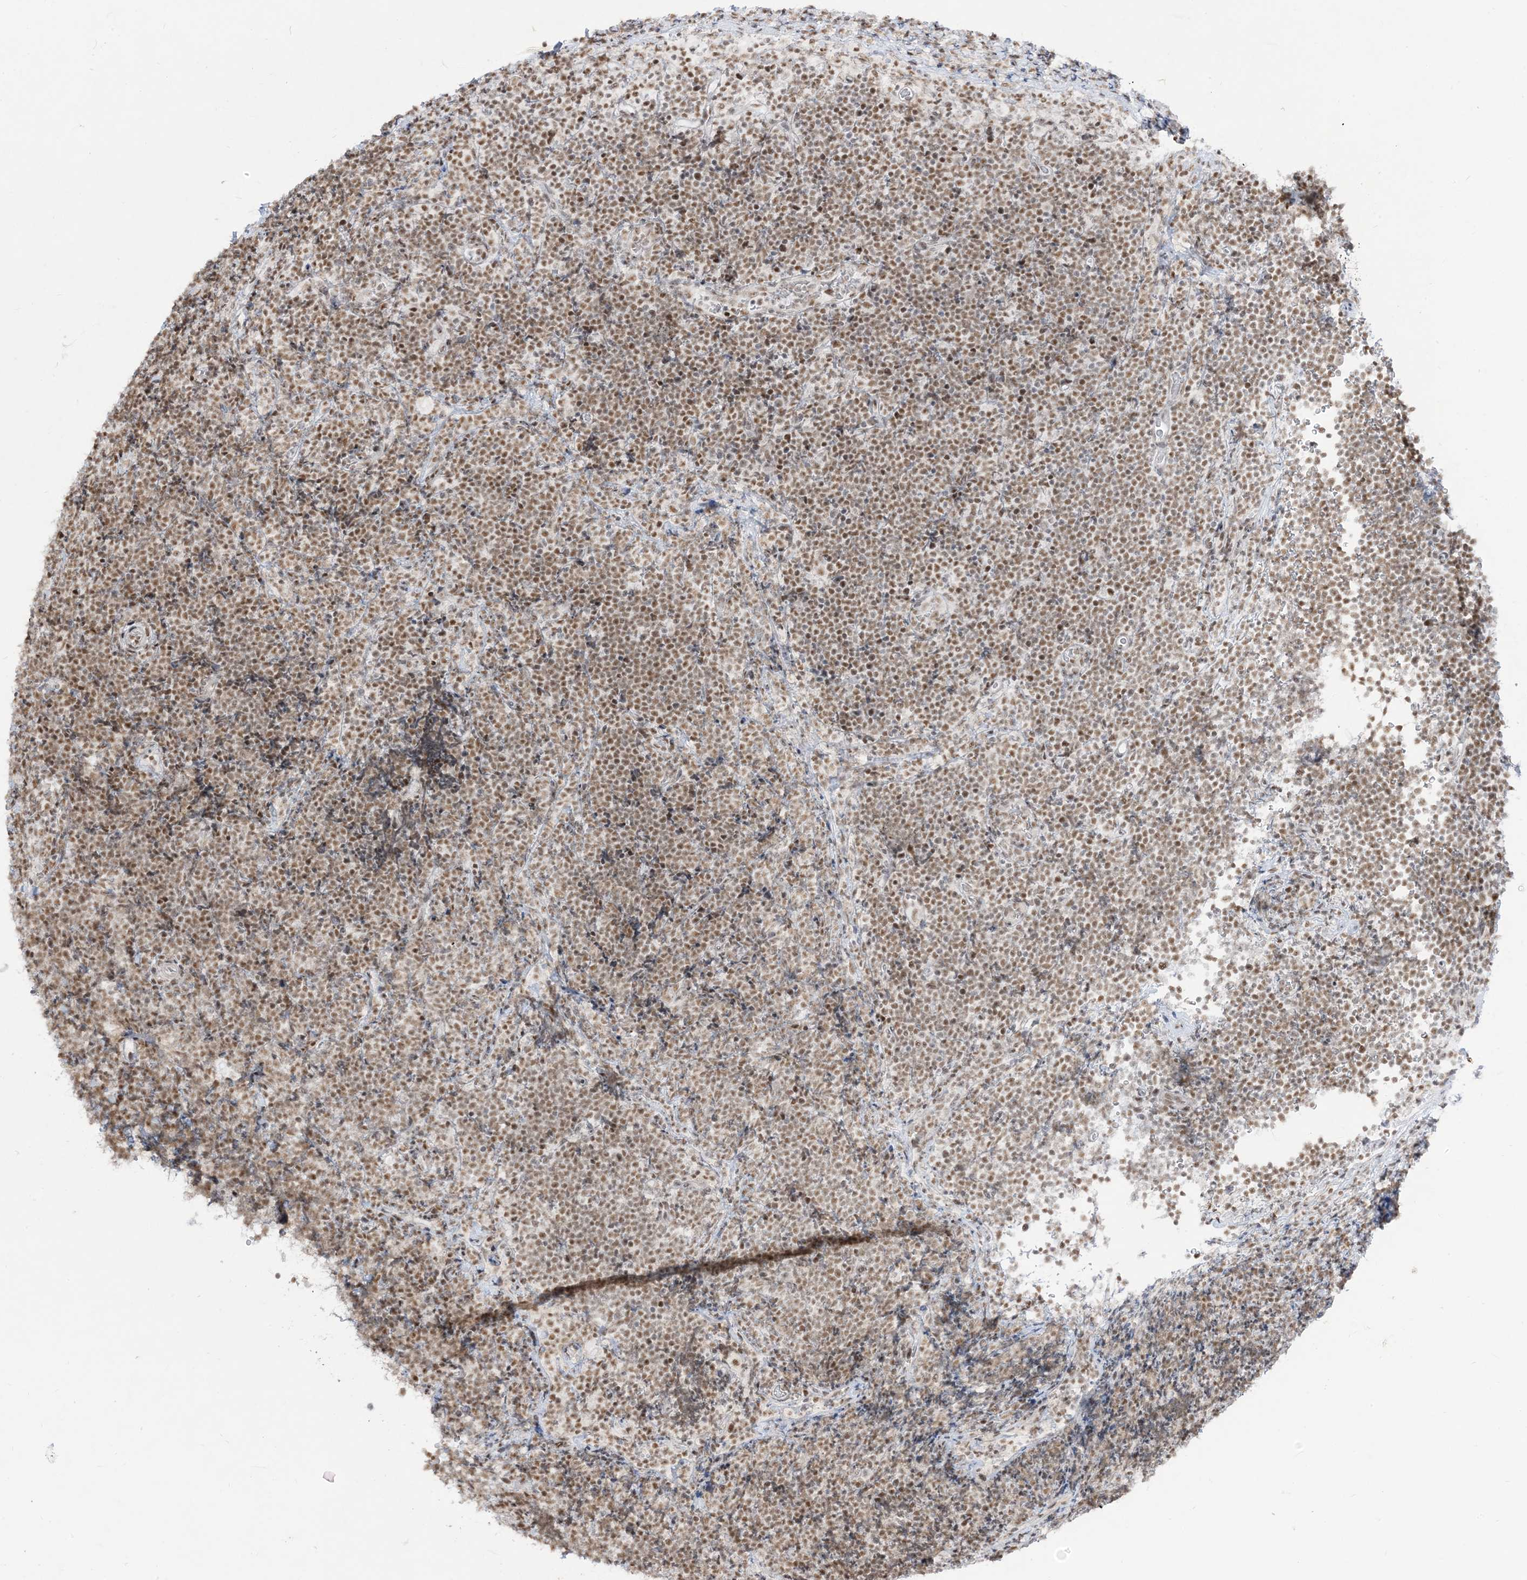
{"staining": {"intensity": "moderate", "quantity": ">75%", "location": "nuclear"}, "tissue": "lymphoma", "cell_type": "Tumor cells", "image_type": "cancer", "snomed": [{"axis": "morphology", "description": "Malignant lymphoma, non-Hodgkin's type, High grade"}, {"axis": "topography", "description": "Lymph node"}], "caption": "Moderate nuclear expression for a protein is identified in about >75% of tumor cells of lymphoma using immunohistochemistry (IHC).", "gene": "ARGLU1", "patient": {"sex": "male", "age": 13}}